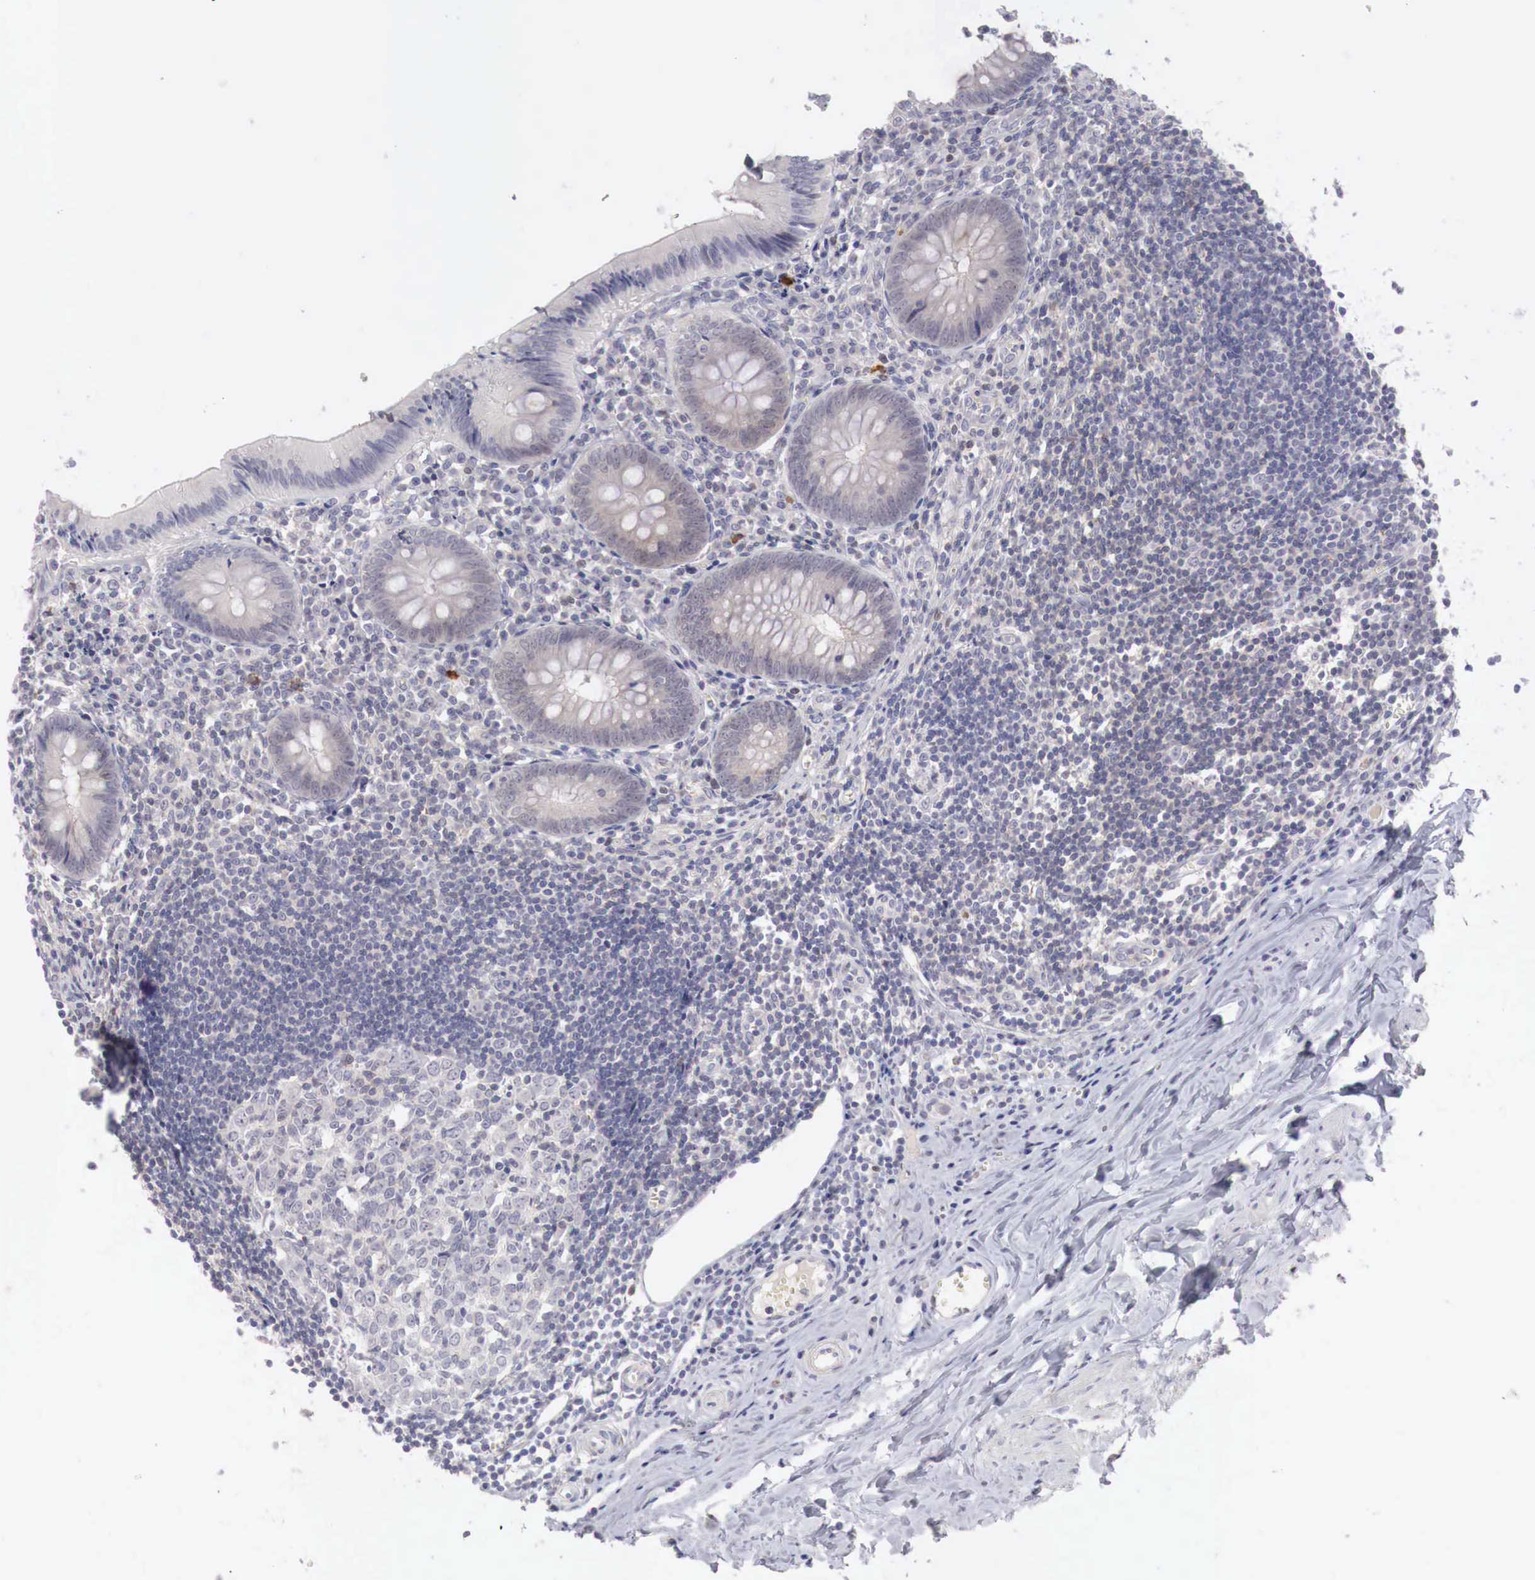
{"staining": {"intensity": "weak", "quantity": "25%-75%", "location": "cytoplasmic/membranous"}, "tissue": "appendix", "cell_type": "Glandular cells", "image_type": "normal", "snomed": [{"axis": "morphology", "description": "Normal tissue, NOS"}, {"axis": "topography", "description": "Appendix"}], "caption": "Weak cytoplasmic/membranous positivity is appreciated in about 25%-75% of glandular cells in normal appendix. Using DAB (3,3'-diaminobenzidine) (brown) and hematoxylin (blue) stains, captured at high magnification using brightfield microscopy.", "gene": "GATA1", "patient": {"sex": "female", "age": 19}}